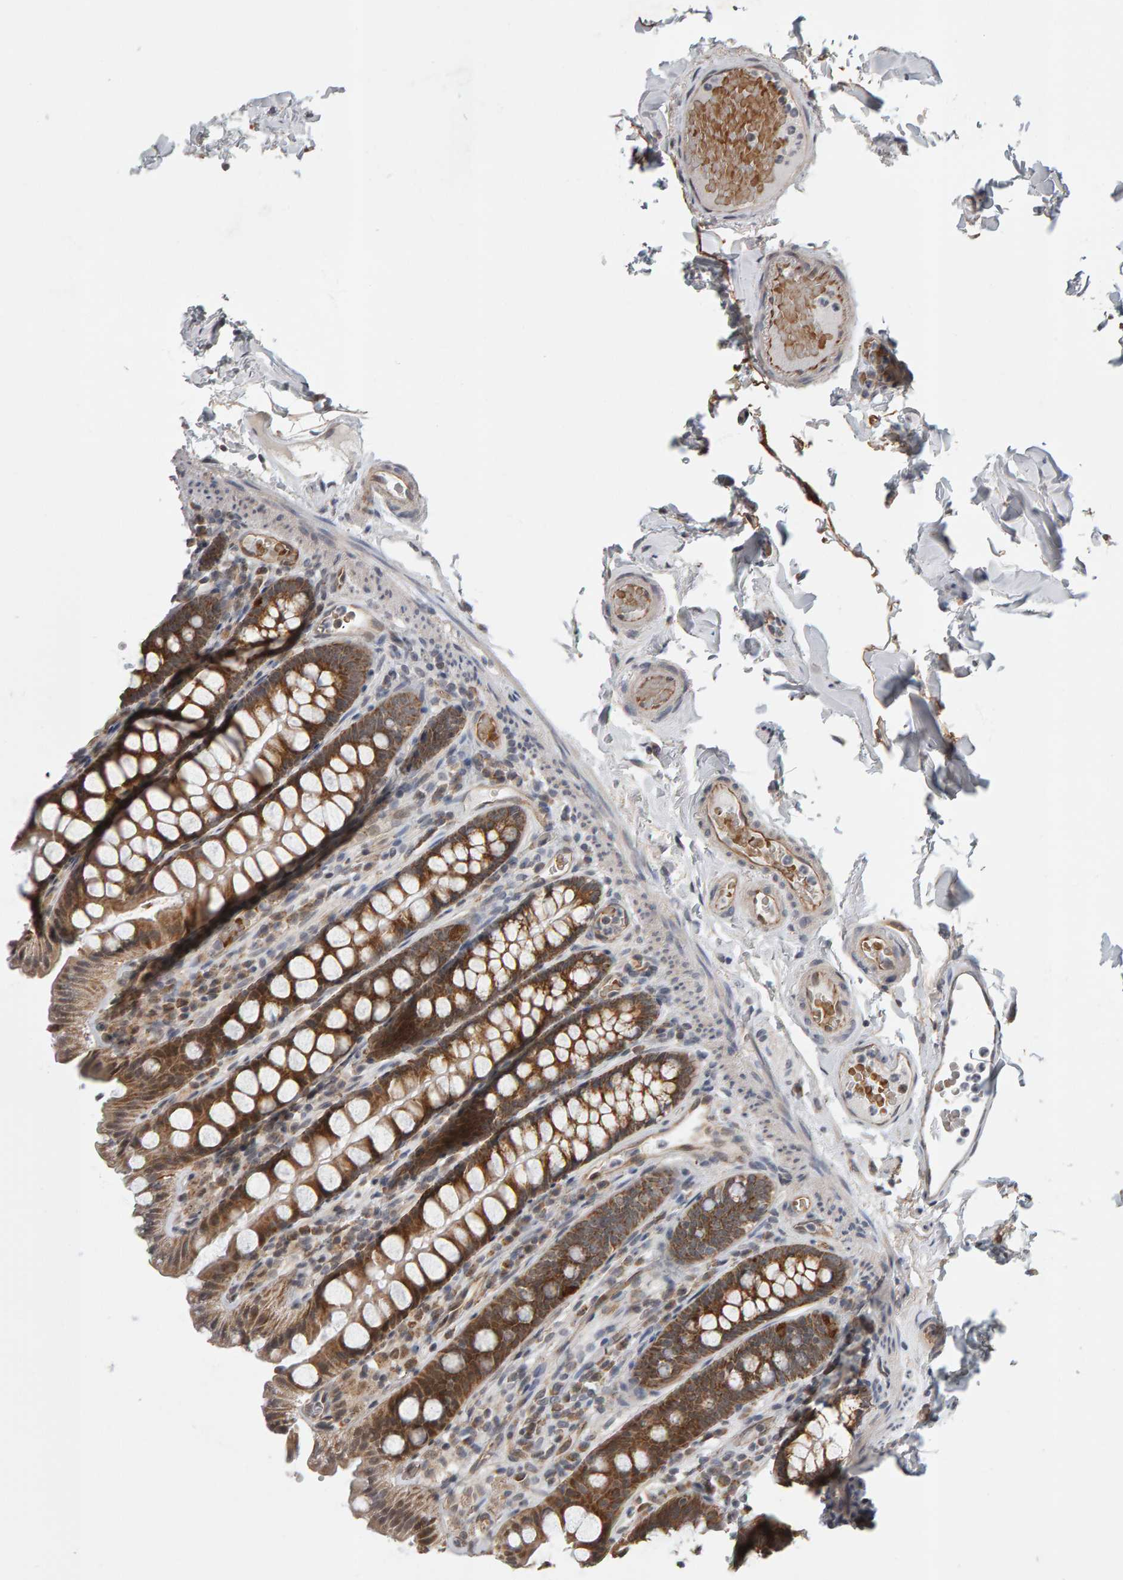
{"staining": {"intensity": "moderate", "quantity": ">75%", "location": "cytoplasmic/membranous"}, "tissue": "colon", "cell_type": "Endothelial cells", "image_type": "normal", "snomed": [{"axis": "morphology", "description": "Normal tissue, NOS"}, {"axis": "topography", "description": "Colon"}, {"axis": "topography", "description": "Peripheral nerve tissue"}], "caption": "Immunohistochemistry photomicrograph of benign human colon stained for a protein (brown), which shows medium levels of moderate cytoplasmic/membranous expression in about >75% of endothelial cells.", "gene": "DAP3", "patient": {"sex": "female", "age": 61}}